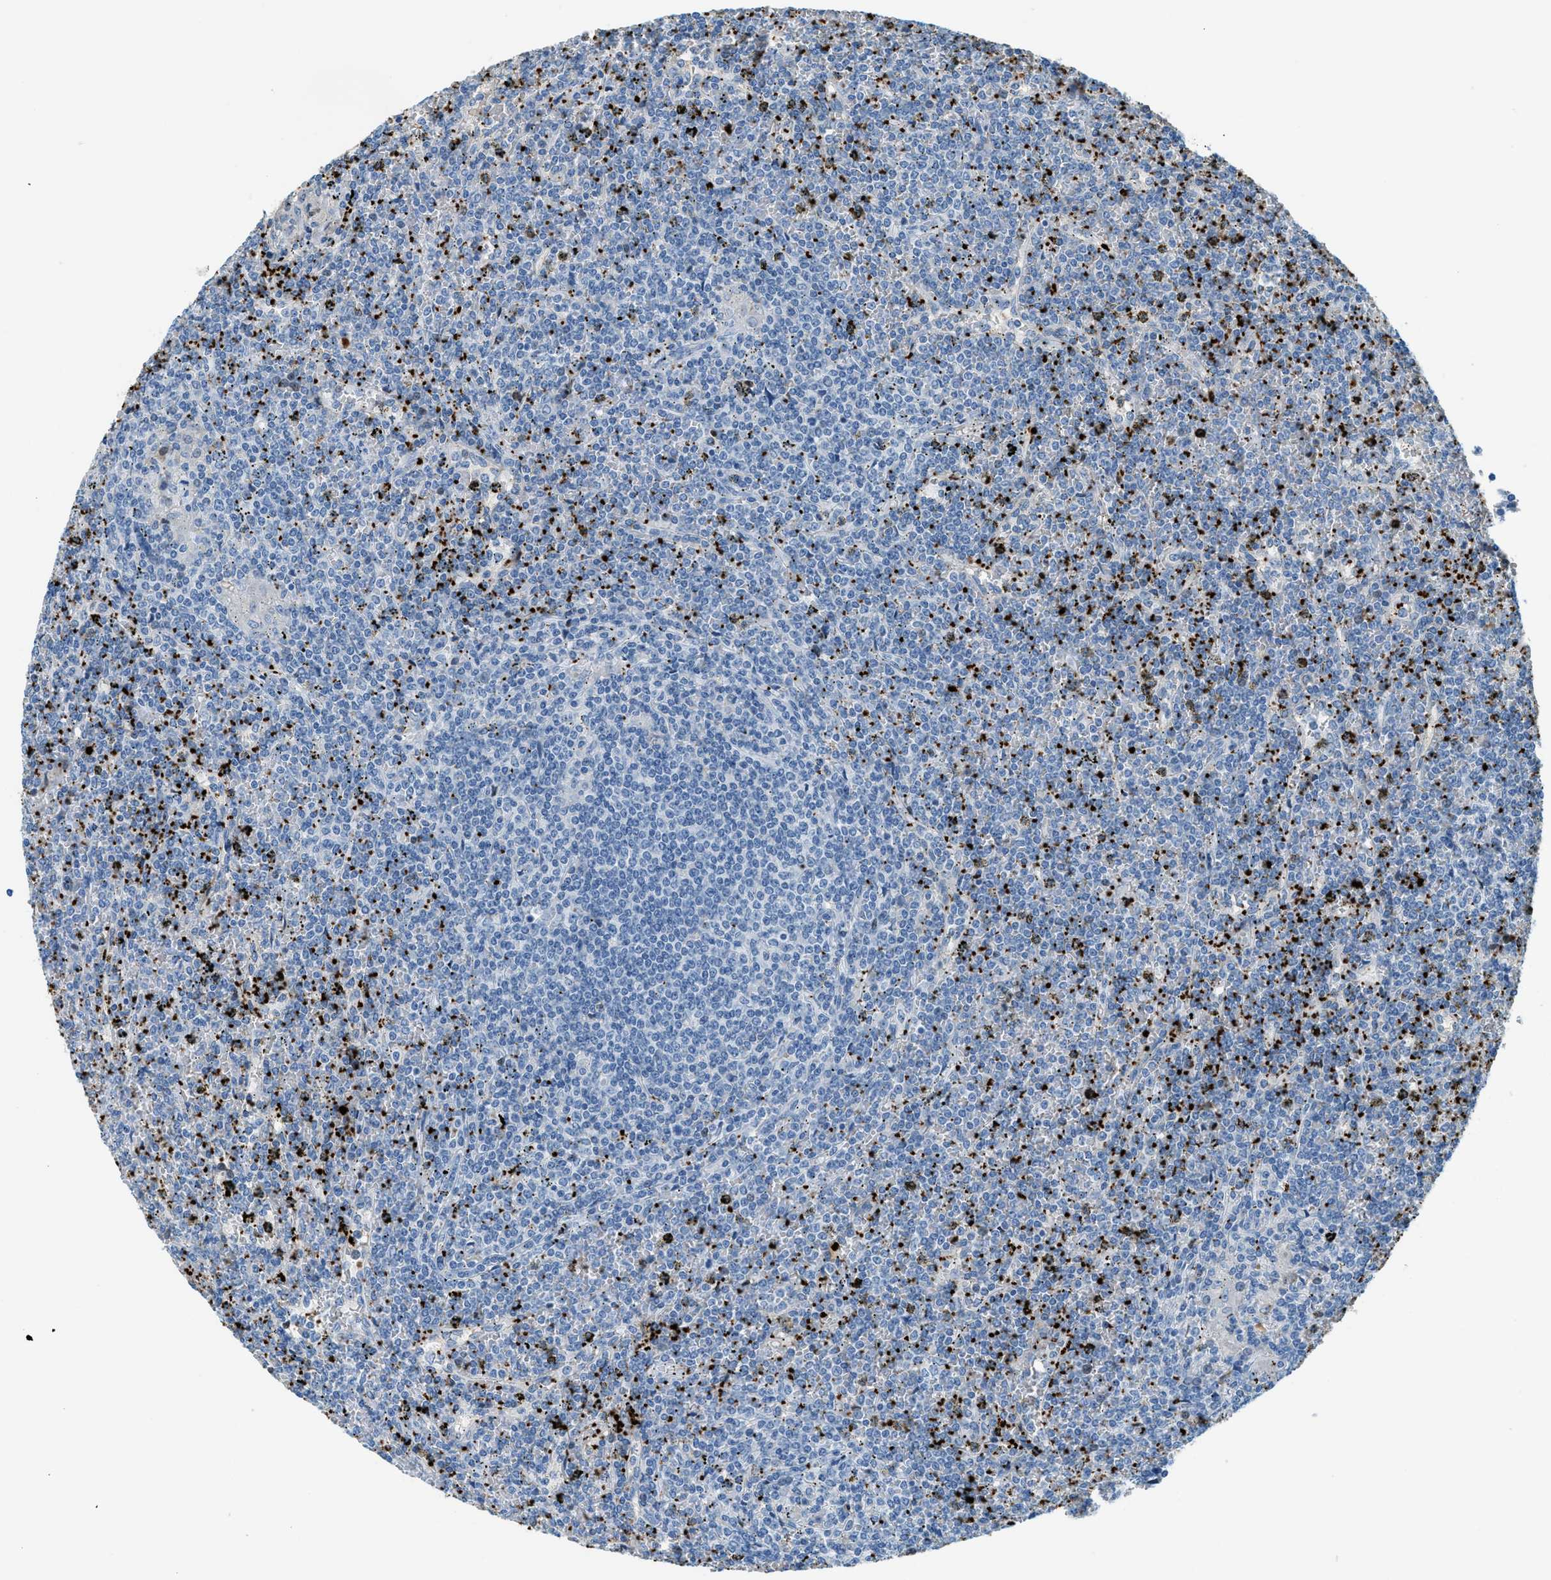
{"staining": {"intensity": "negative", "quantity": "none", "location": "none"}, "tissue": "lymphoma", "cell_type": "Tumor cells", "image_type": "cancer", "snomed": [{"axis": "morphology", "description": "Malignant lymphoma, non-Hodgkin's type, Low grade"}, {"axis": "topography", "description": "Spleen"}], "caption": "Tumor cells are negative for protein expression in human malignant lymphoma, non-Hodgkin's type (low-grade).", "gene": "PPBP", "patient": {"sex": "female", "age": 19}}